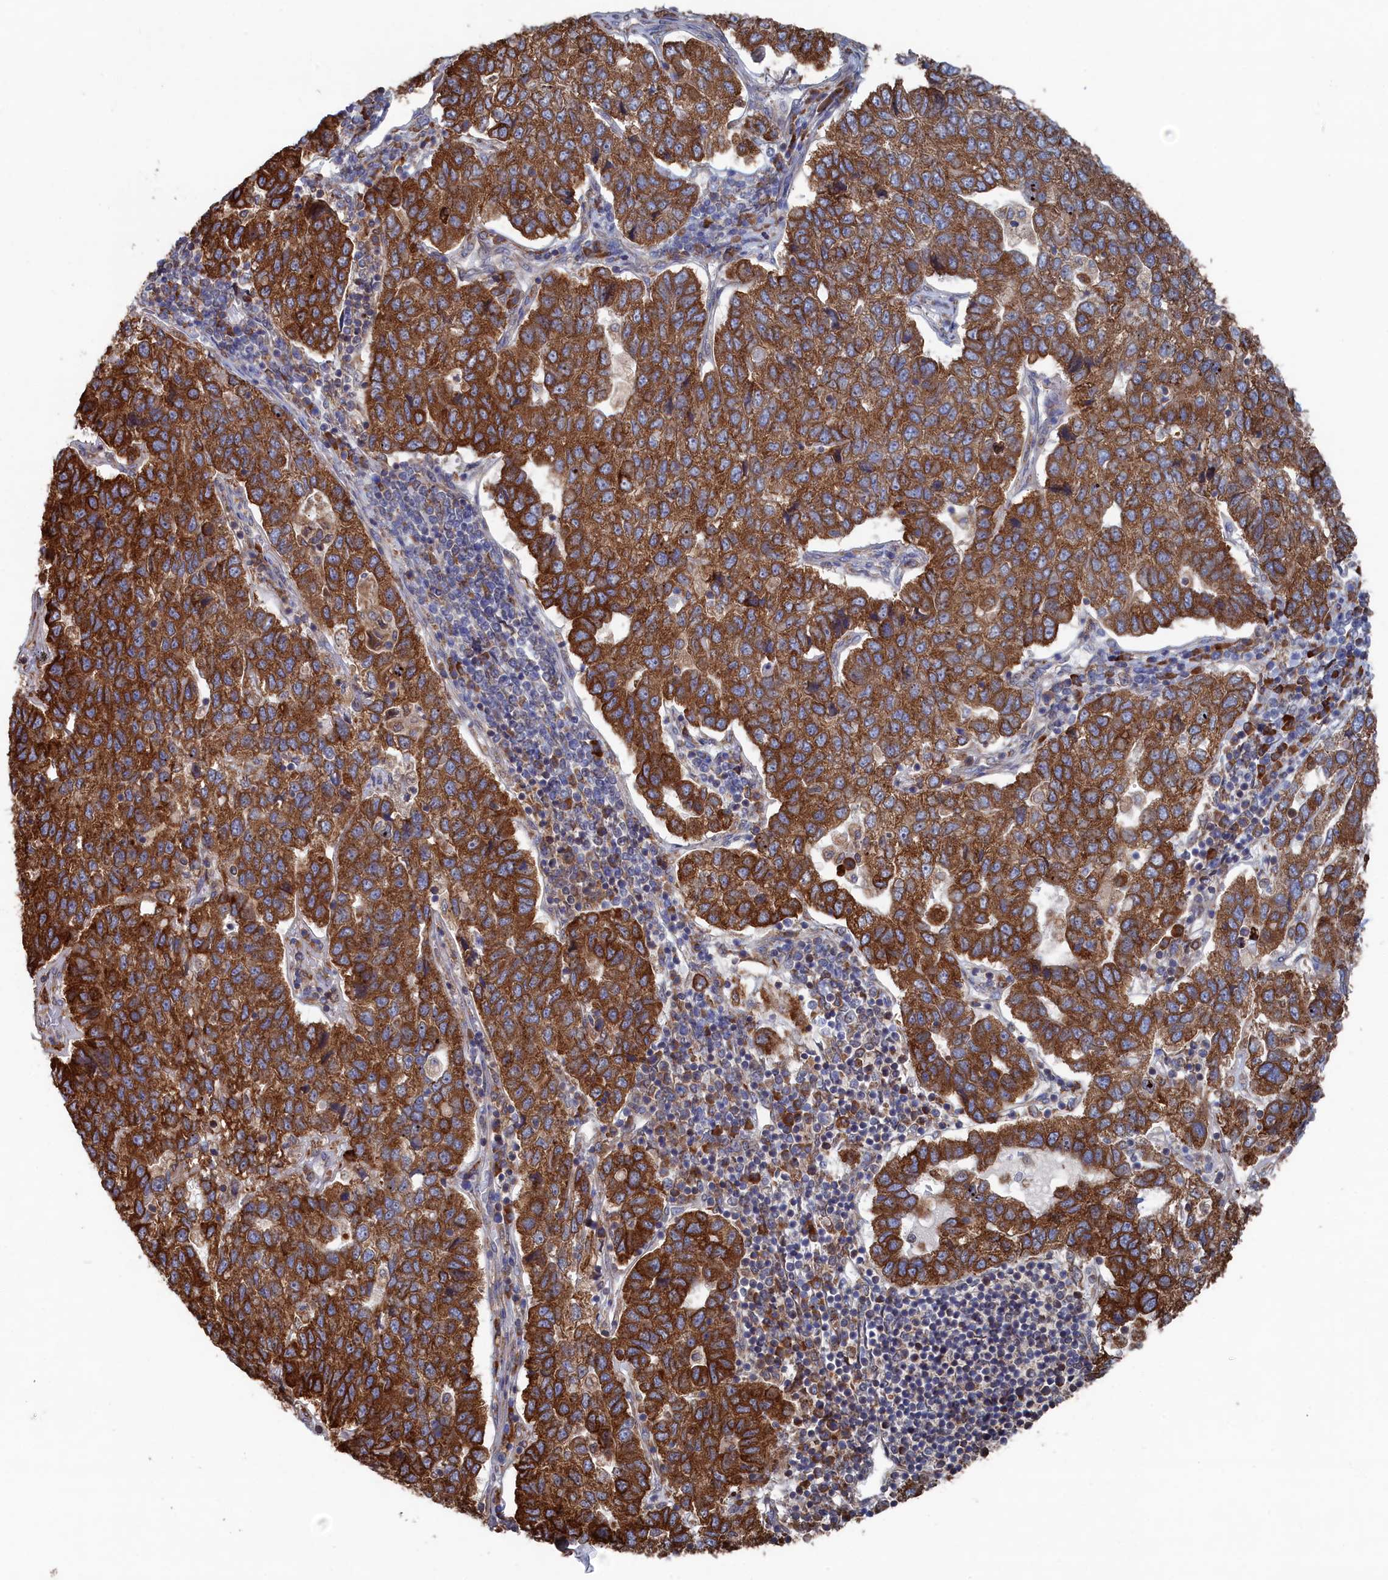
{"staining": {"intensity": "strong", "quantity": ">75%", "location": "cytoplasmic/membranous"}, "tissue": "pancreatic cancer", "cell_type": "Tumor cells", "image_type": "cancer", "snomed": [{"axis": "morphology", "description": "Adenocarcinoma, NOS"}, {"axis": "topography", "description": "Pancreas"}], "caption": "Immunohistochemistry (IHC) photomicrograph of human adenocarcinoma (pancreatic) stained for a protein (brown), which displays high levels of strong cytoplasmic/membranous expression in about >75% of tumor cells.", "gene": "BPIFB6", "patient": {"sex": "female", "age": 61}}